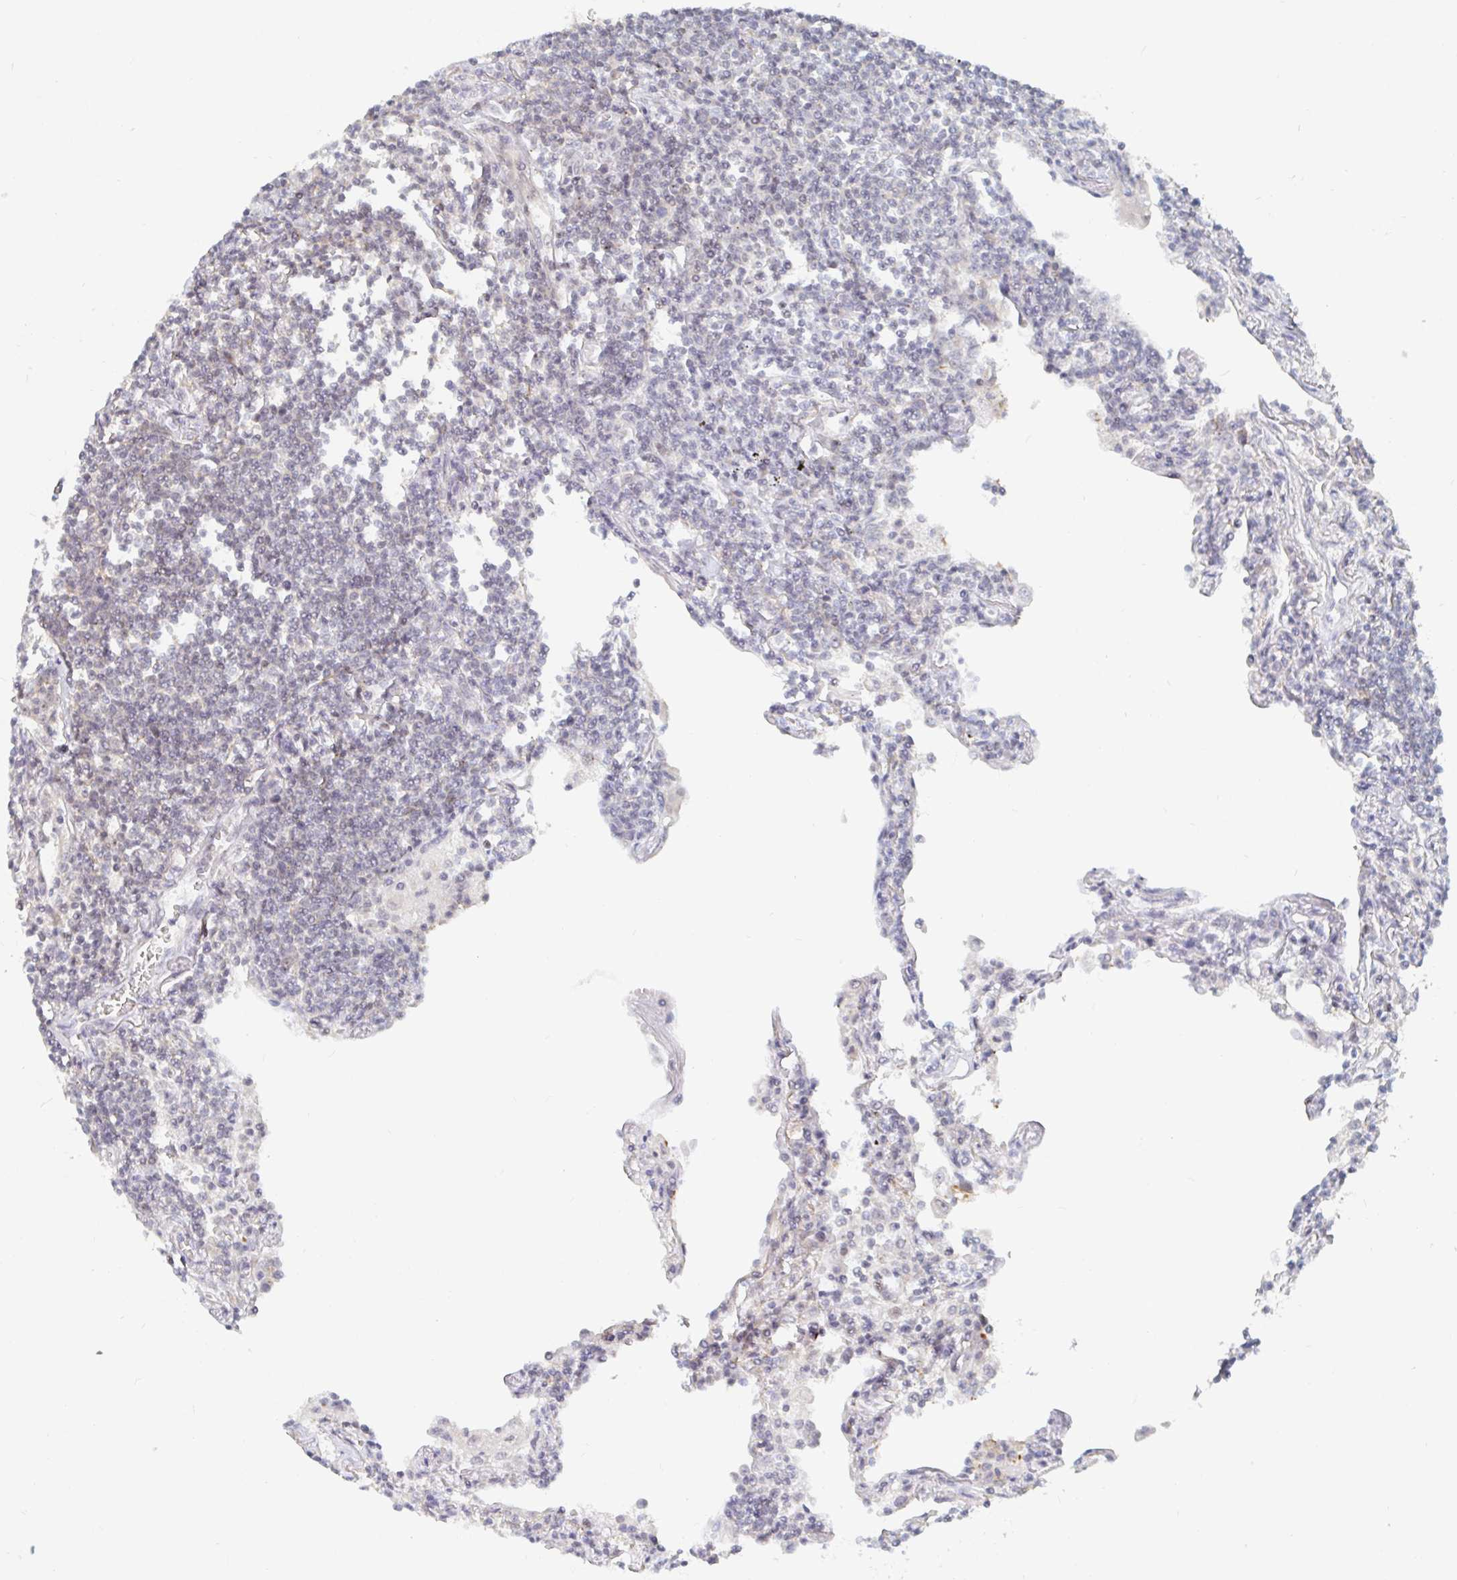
{"staining": {"intensity": "negative", "quantity": "none", "location": "none"}, "tissue": "lymphoma", "cell_type": "Tumor cells", "image_type": "cancer", "snomed": [{"axis": "morphology", "description": "Malignant lymphoma, non-Hodgkin's type, Low grade"}, {"axis": "topography", "description": "Lung"}], "caption": "Image shows no protein positivity in tumor cells of lymphoma tissue. (Stains: DAB (3,3'-diaminobenzidine) immunohistochemistry (IHC) with hematoxylin counter stain, Microscopy: brightfield microscopy at high magnification).", "gene": "CHD2", "patient": {"sex": "female", "age": 71}}